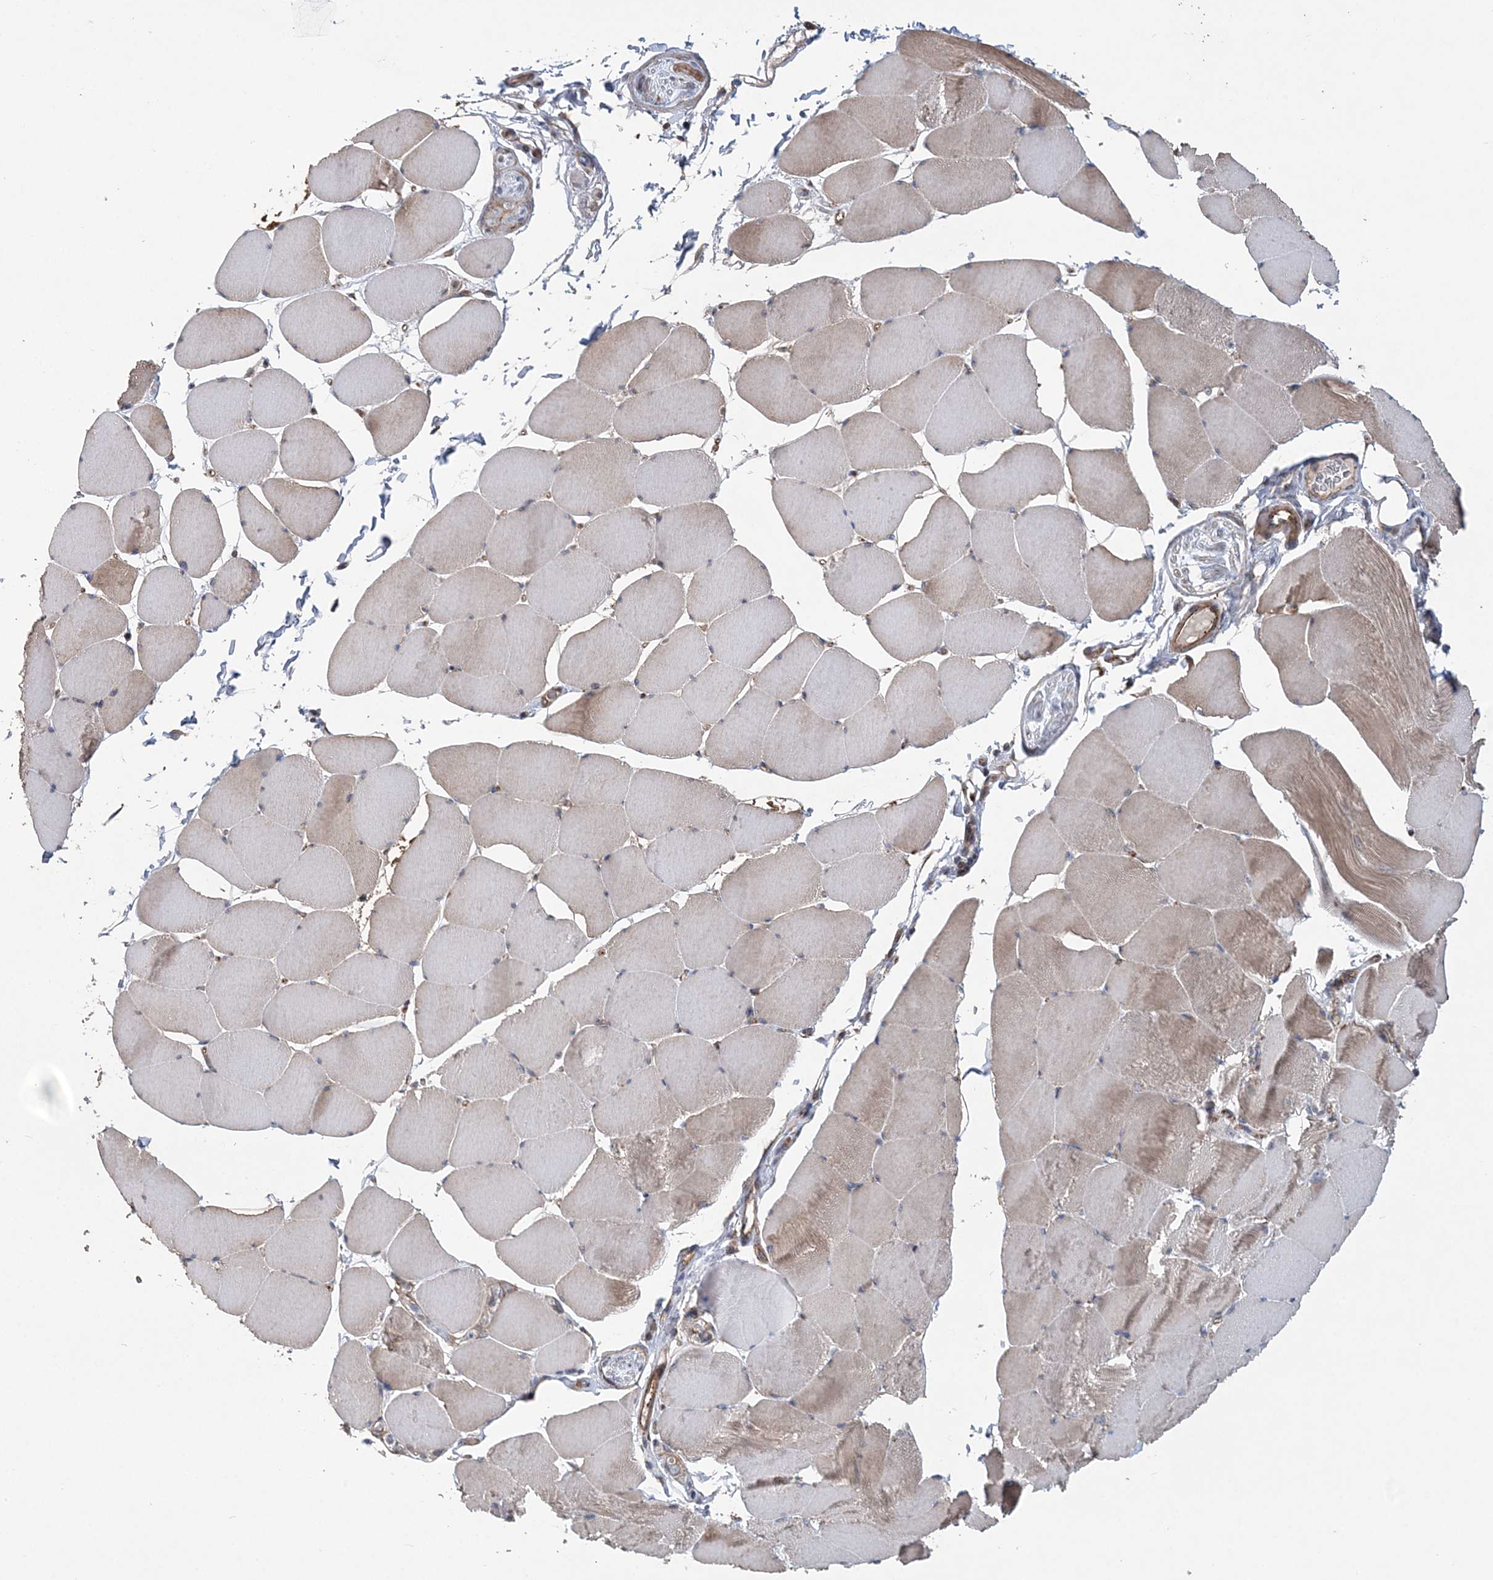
{"staining": {"intensity": "weak", "quantity": "25%-75%", "location": "cytoplasmic/membranous"}, "tissue": "skeletal muscle", "cell_type": "Myocytes", "image_type": "normal", "snomed": [{"axis": "morphology", "description": "Normal tissue, NOS"}, {"axis": "topography", "description": "Skeletal muscle"}], "caption": "DAB immunohistochemical staining of normal human skeletal muscle displays weak cytoplasmic/membranous protein expression in approximately 25%-75% of myocytes. (brown staining indicates protein expression, while blue staining denotes nuclei).", "gene": "KIF4A", "patient": {"sex": "male", "age": 62}}